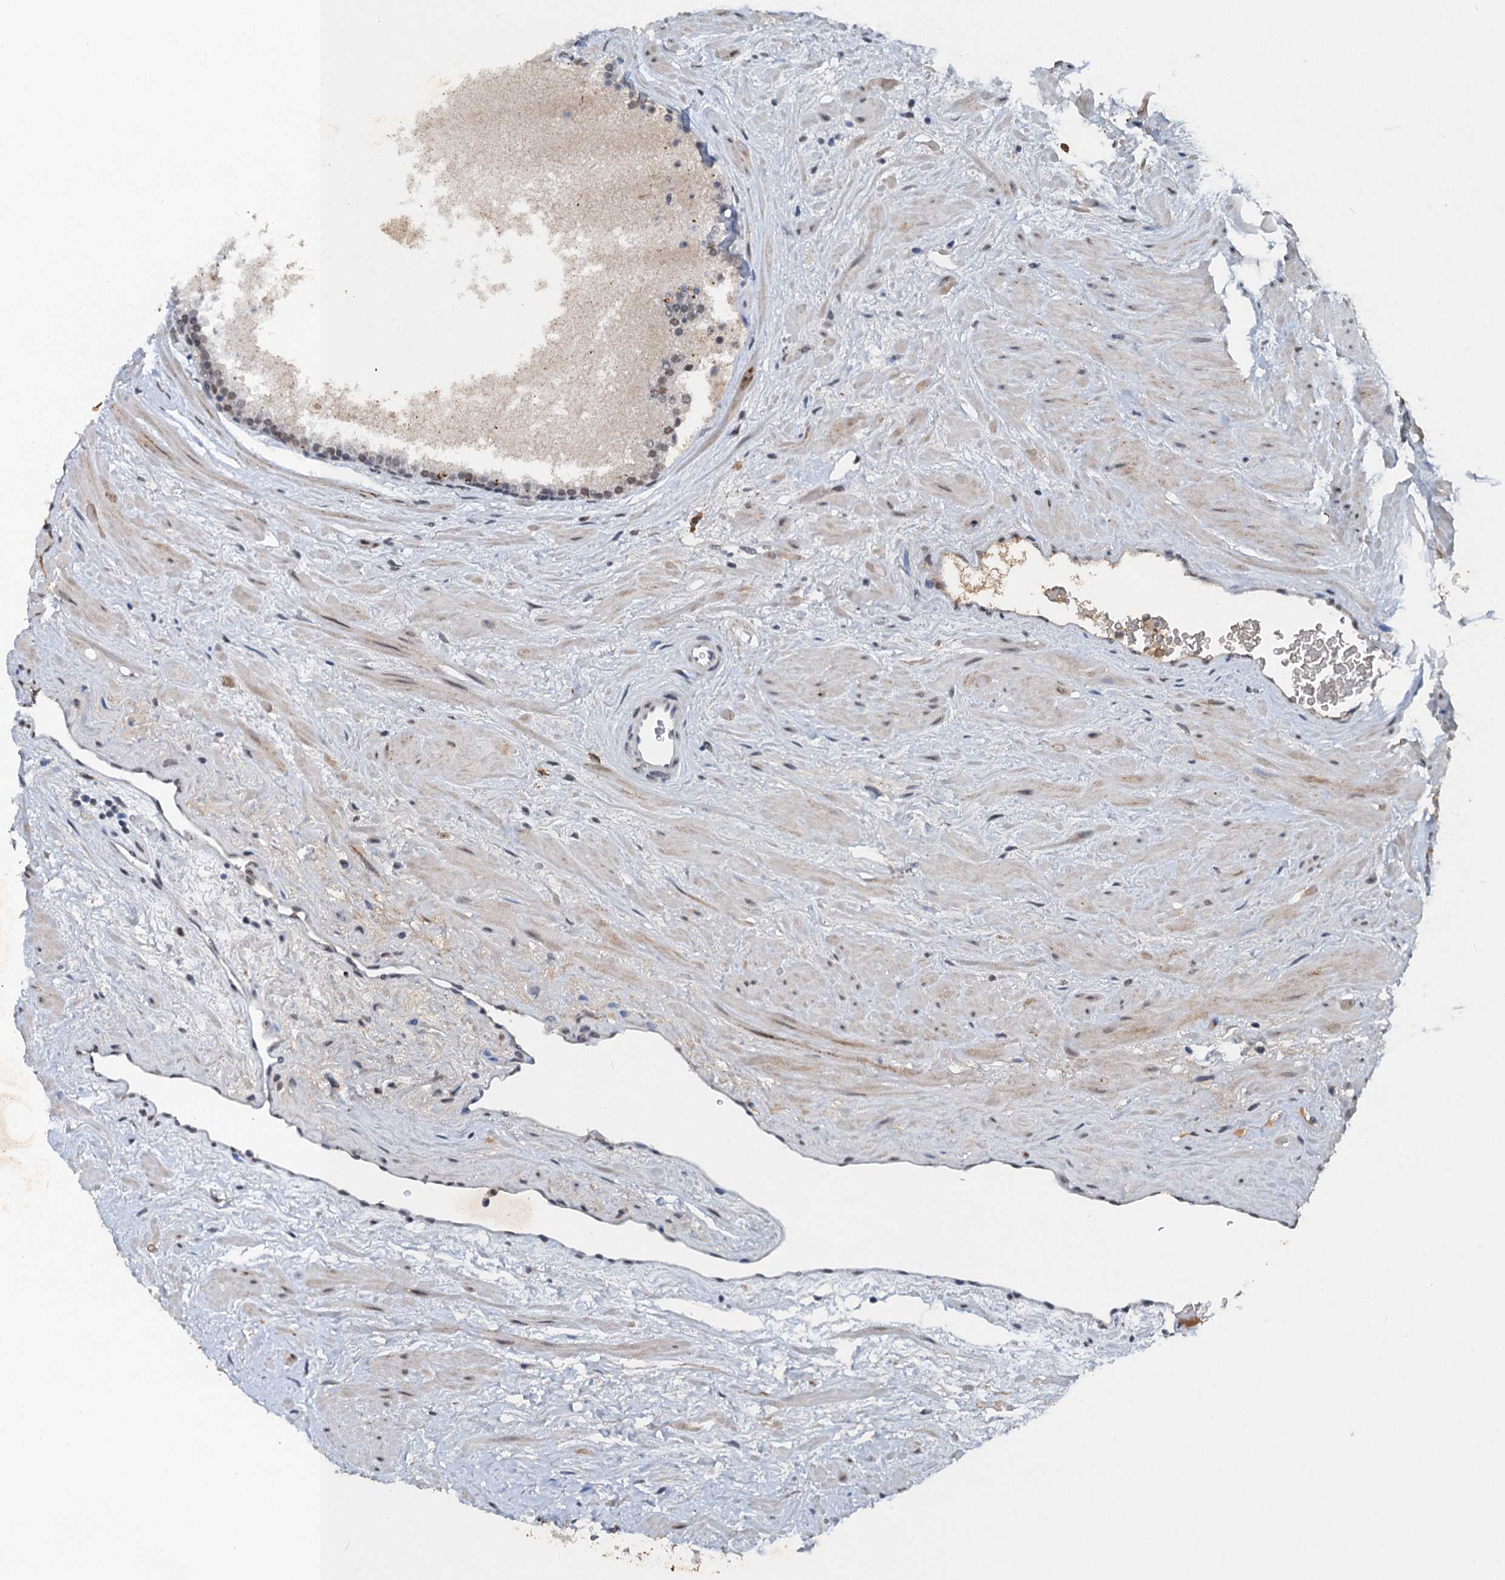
{"staining": {"intensity": "moderate", "quantity": "25%-75%", "location": "nuclear"}, "tissue": "prostate", "cell_type": "Glandular cells", "image_type": "normal", "snomed": [{"axis": "morphology", "description": "Normal tissue, NOS"}, {"axis": "topography", "description": "Prostate"}], "caption": "Immunohistochemical staining of normal human prostate displays medium levels of moderate nuclear expression in approximately 25%-75% of glandular cells. (Brightfield microscopy of DAB IHC at high magnification).", "gene": "CSTF3", "patient": {"sex": "male", "age": 48}}